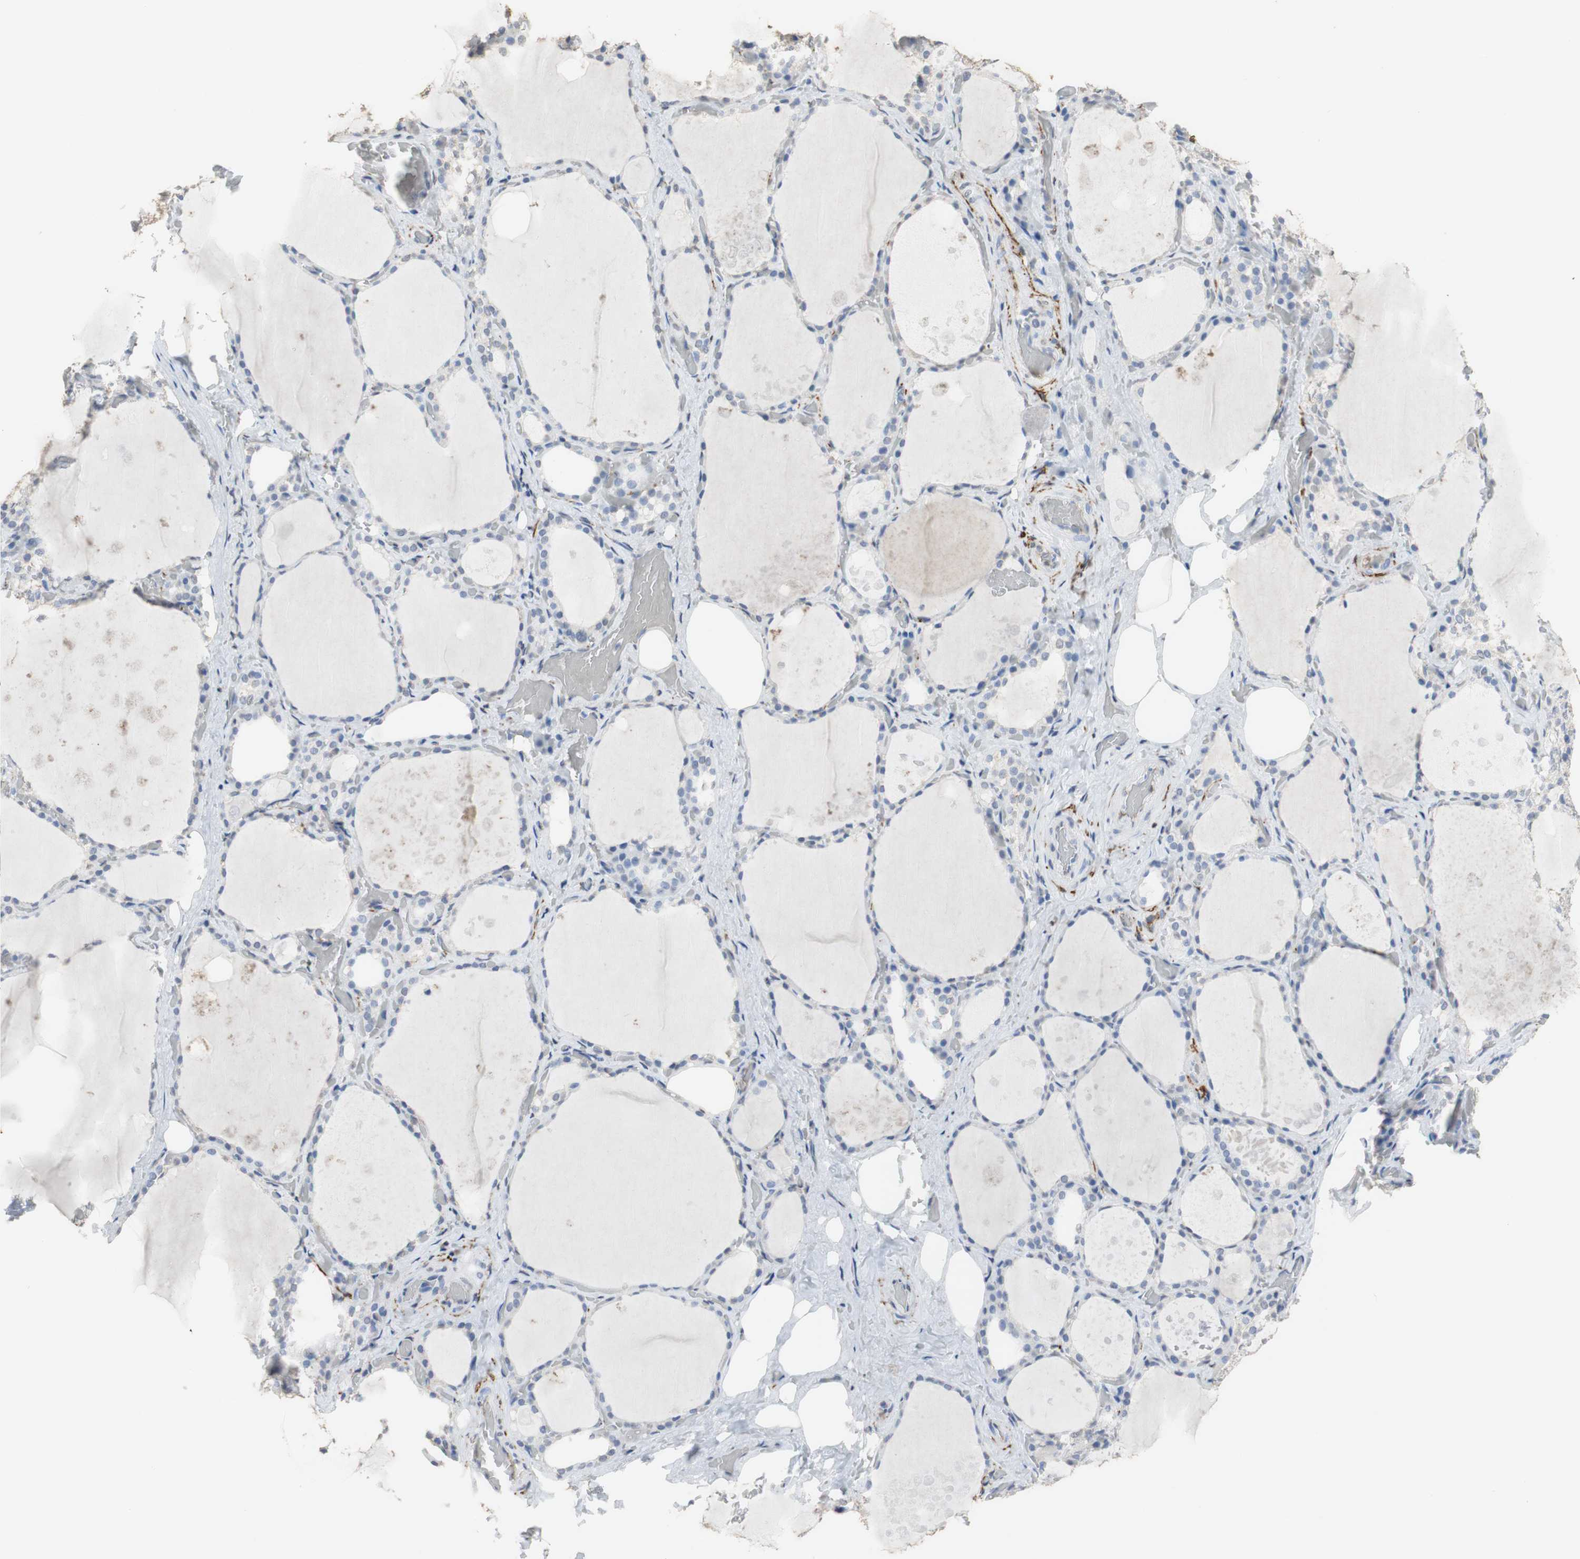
{"staining": {"intensity": "negative", "quantity": "none", "location": "none"}, "tissue": "thyroid gland", "cell_type": "Glandular cells", "image_type": "normal", "snomed": [{"axis": "morphology", "description": "Normal tissue, NOS"}, {"axis": "topography", "description": "Thyroid gland"}], "caption": "The micrograph demonstrates no staining of glandular cells in unremarkable thyroid gland. (Stains: DAB (3,3'-diaminobenzidine) IHC with hematoxylin counter stain, Microscopy: brightfield microscopy at high magnification).", "gene": "L1CAM", "patient": {"sex": "male", "age": 61}}